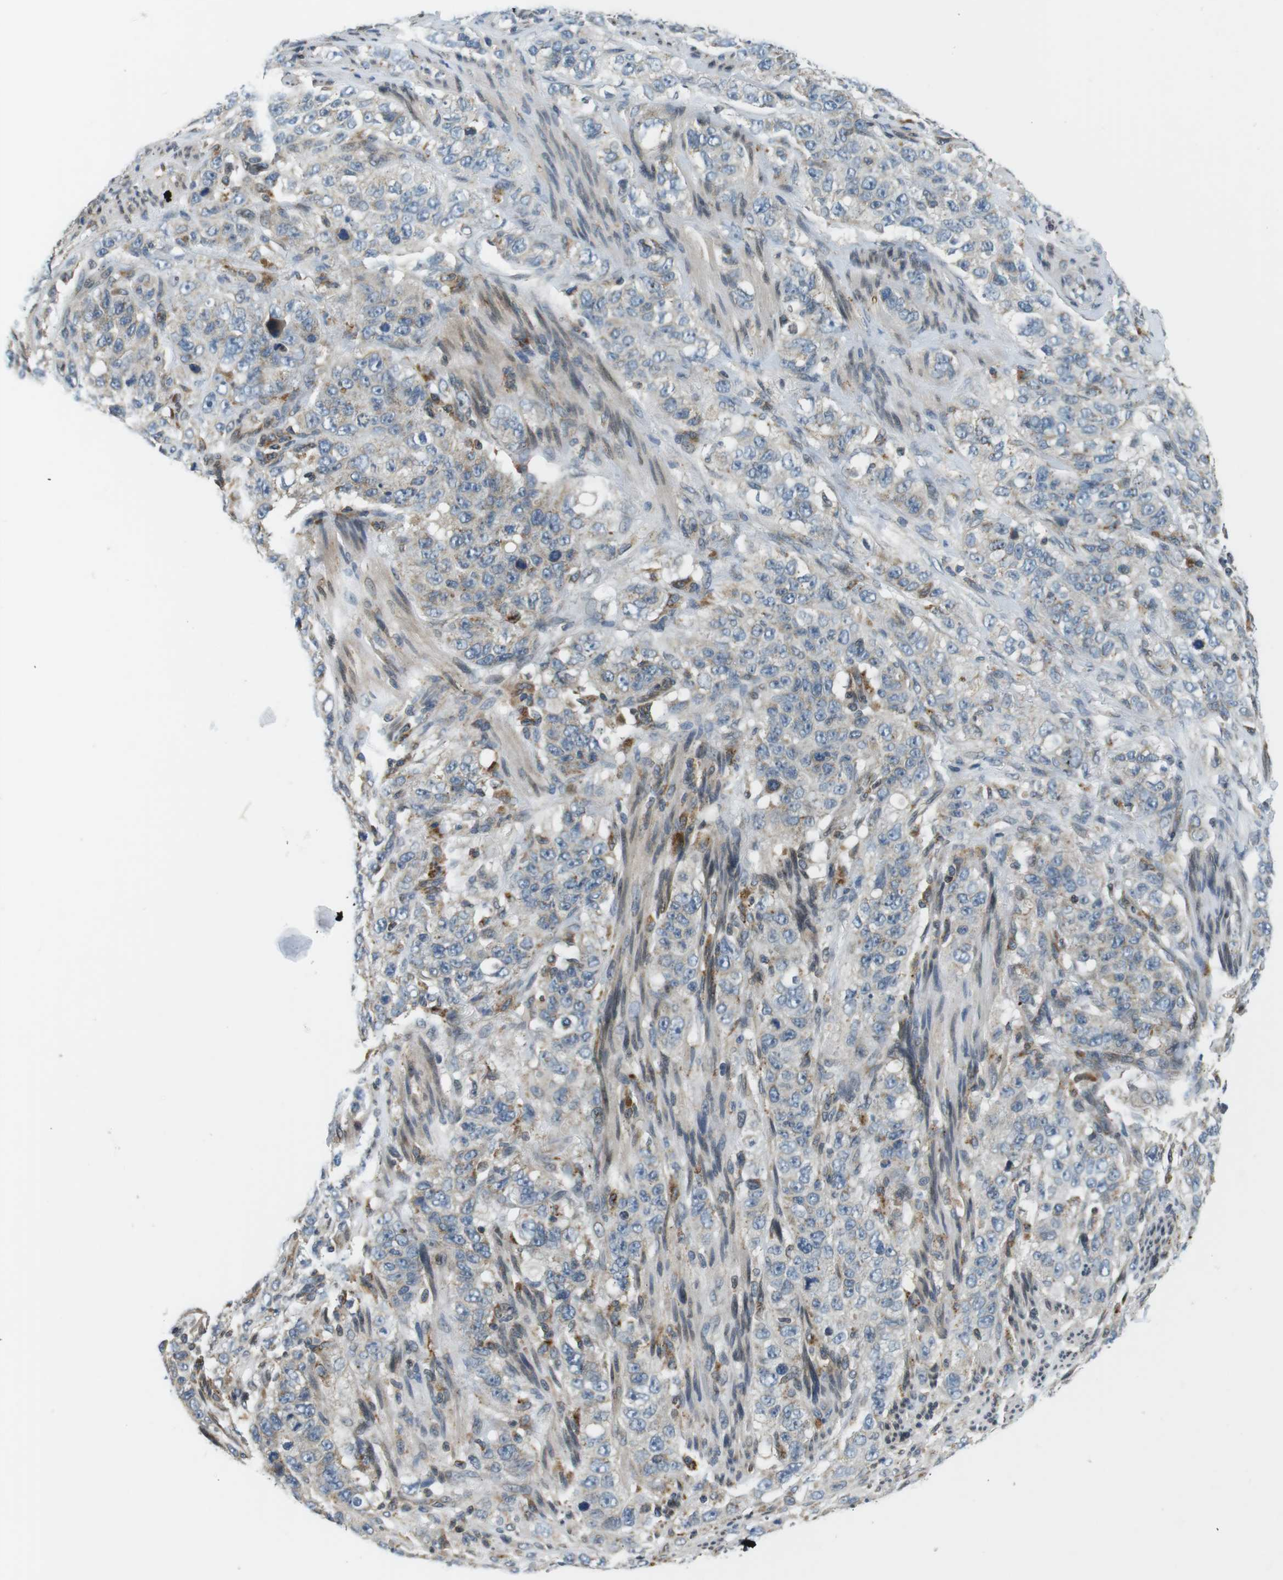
{"staining": {"intensity": "weak", "quantity": "<25%", "location": "cytoplasmic/membranous"}, "tissue": "stomach cancer", "cell_type": "Tumor cells", "image_type": "cancer", "snomed": [{"axis": "morphology", "description": "Adenocarcinoma, NOS"}, {"axis": "topography", "description": "Stomach"}], "caption": "DAB (3,3'-diaminobenzidine) immunohistochemical staining of stomach cancer (adenocarcinoma) demonstrates no significant positivity in tumor cells.", "gene": "TMX4", "patient": {"sex": "male", "age": 48}}